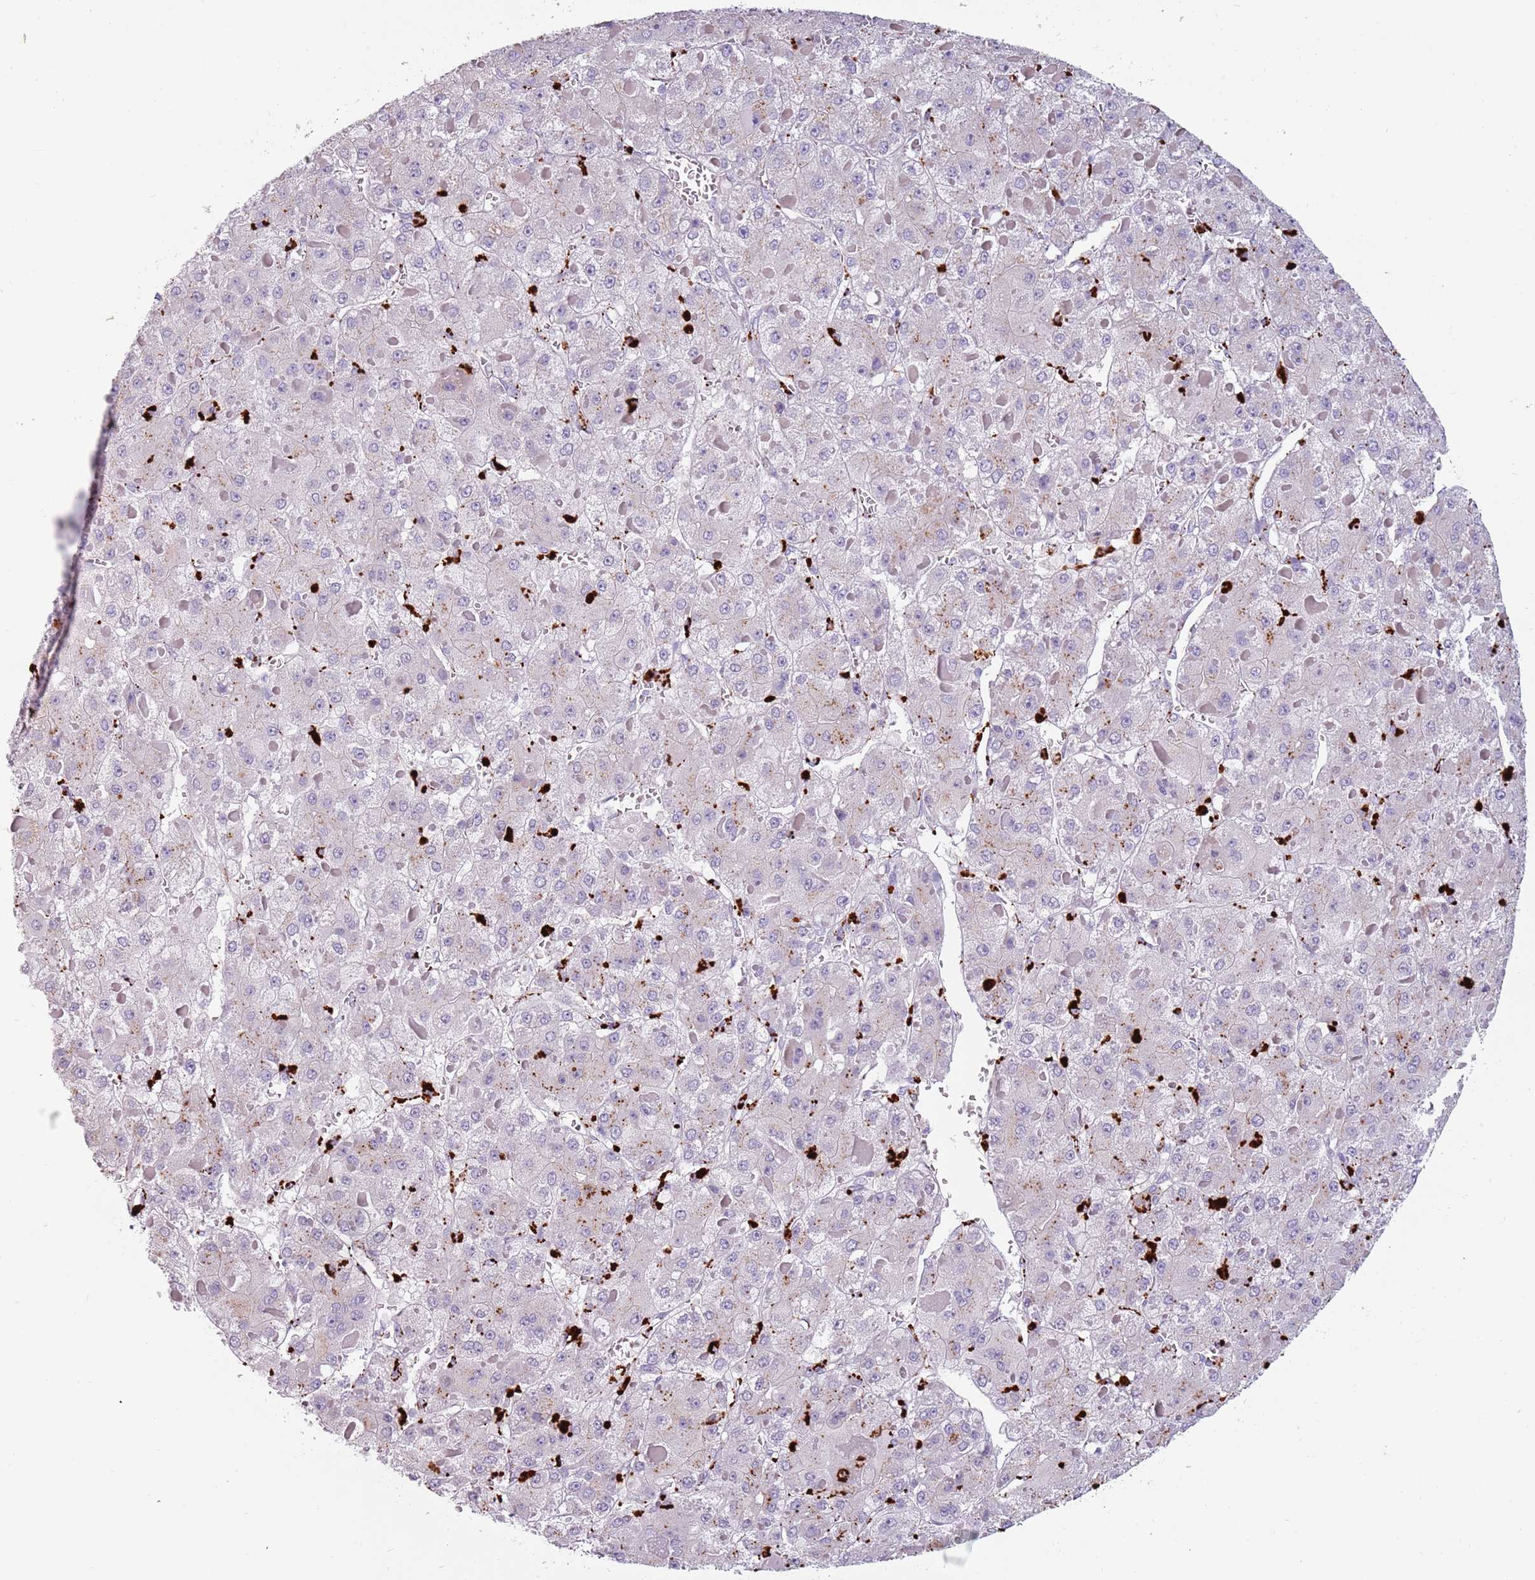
{"staining": {"intensity": "negative", "quantity": "none", "location": "none"}, "tissue": "liver cancer", "cell_type": "Tumor cells", "image_type": "cancer", "snomed": [{"axis": "morphology", "description": "Carcinoma, Hepatocellular, NOS"}, {"axis": "topography", "description": "Liver"}], "caption": "A high-resolution image shows IHC staining of liver cancer, which exhibits no significant positivity in tumor cells. Brightfield microscopy of IHC stained with DAB (brown) and hematoxylin (blue), captured at high magnification.", "gene": "NWD2", "patient": {"sex": "female", "age": 73}}